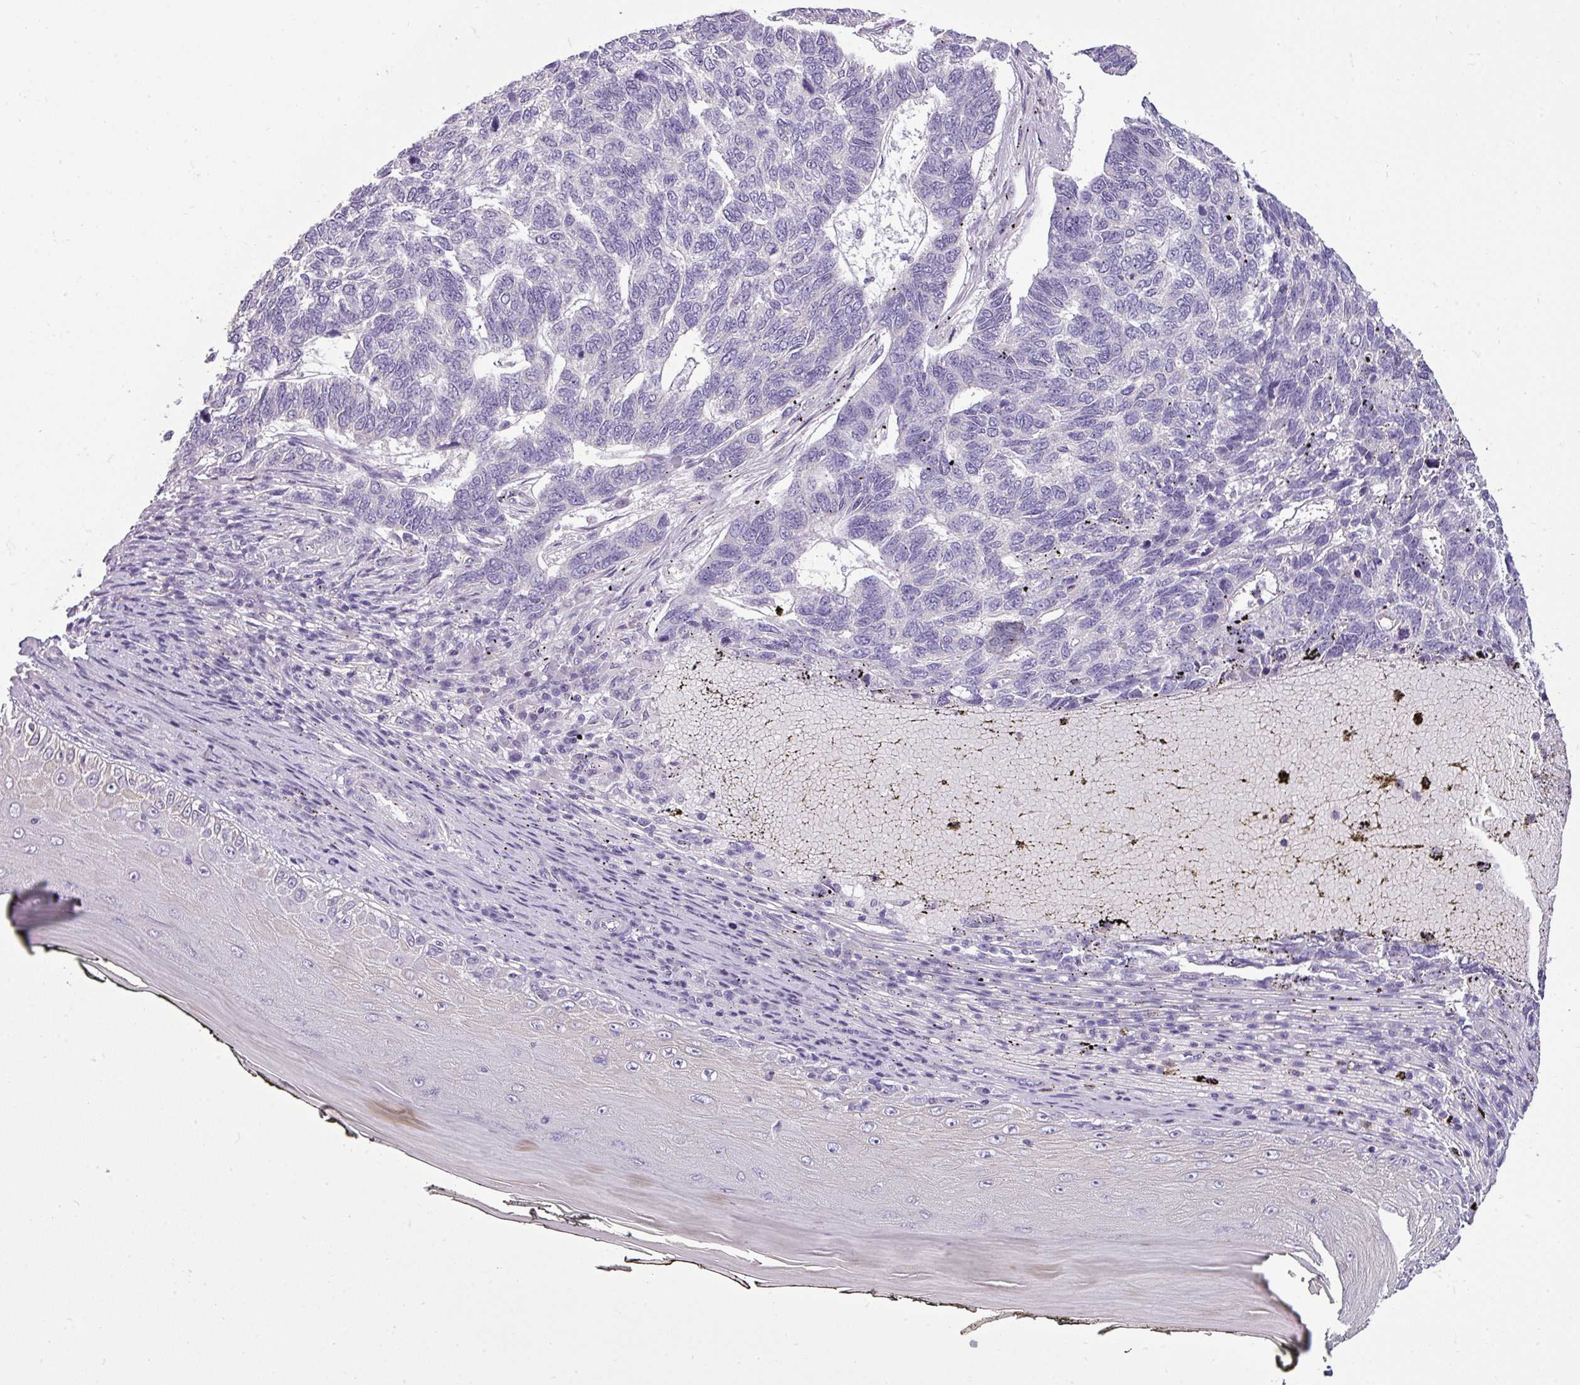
{"staining": {"intensity": "negative", "quantity": "none", "location": "none"}, "tissue": "skin cancer", "cell_type": "Tumor cells", "image_type": "cancer", "snomed": [{"axis": "morphology", "description": "Basal cell carcinoma"}, {"axis": "topography", "description": "Skin"}], "caption": "This is a photomicrograph of immunohistochemistry (IHC) staining of skin cancer, which shows no staining in tumor cells. (DAB immunohistochemistry (IHC), high magnification).", "gene": "DNAAF9", "patient": {"sex": "female", "age": 65}}